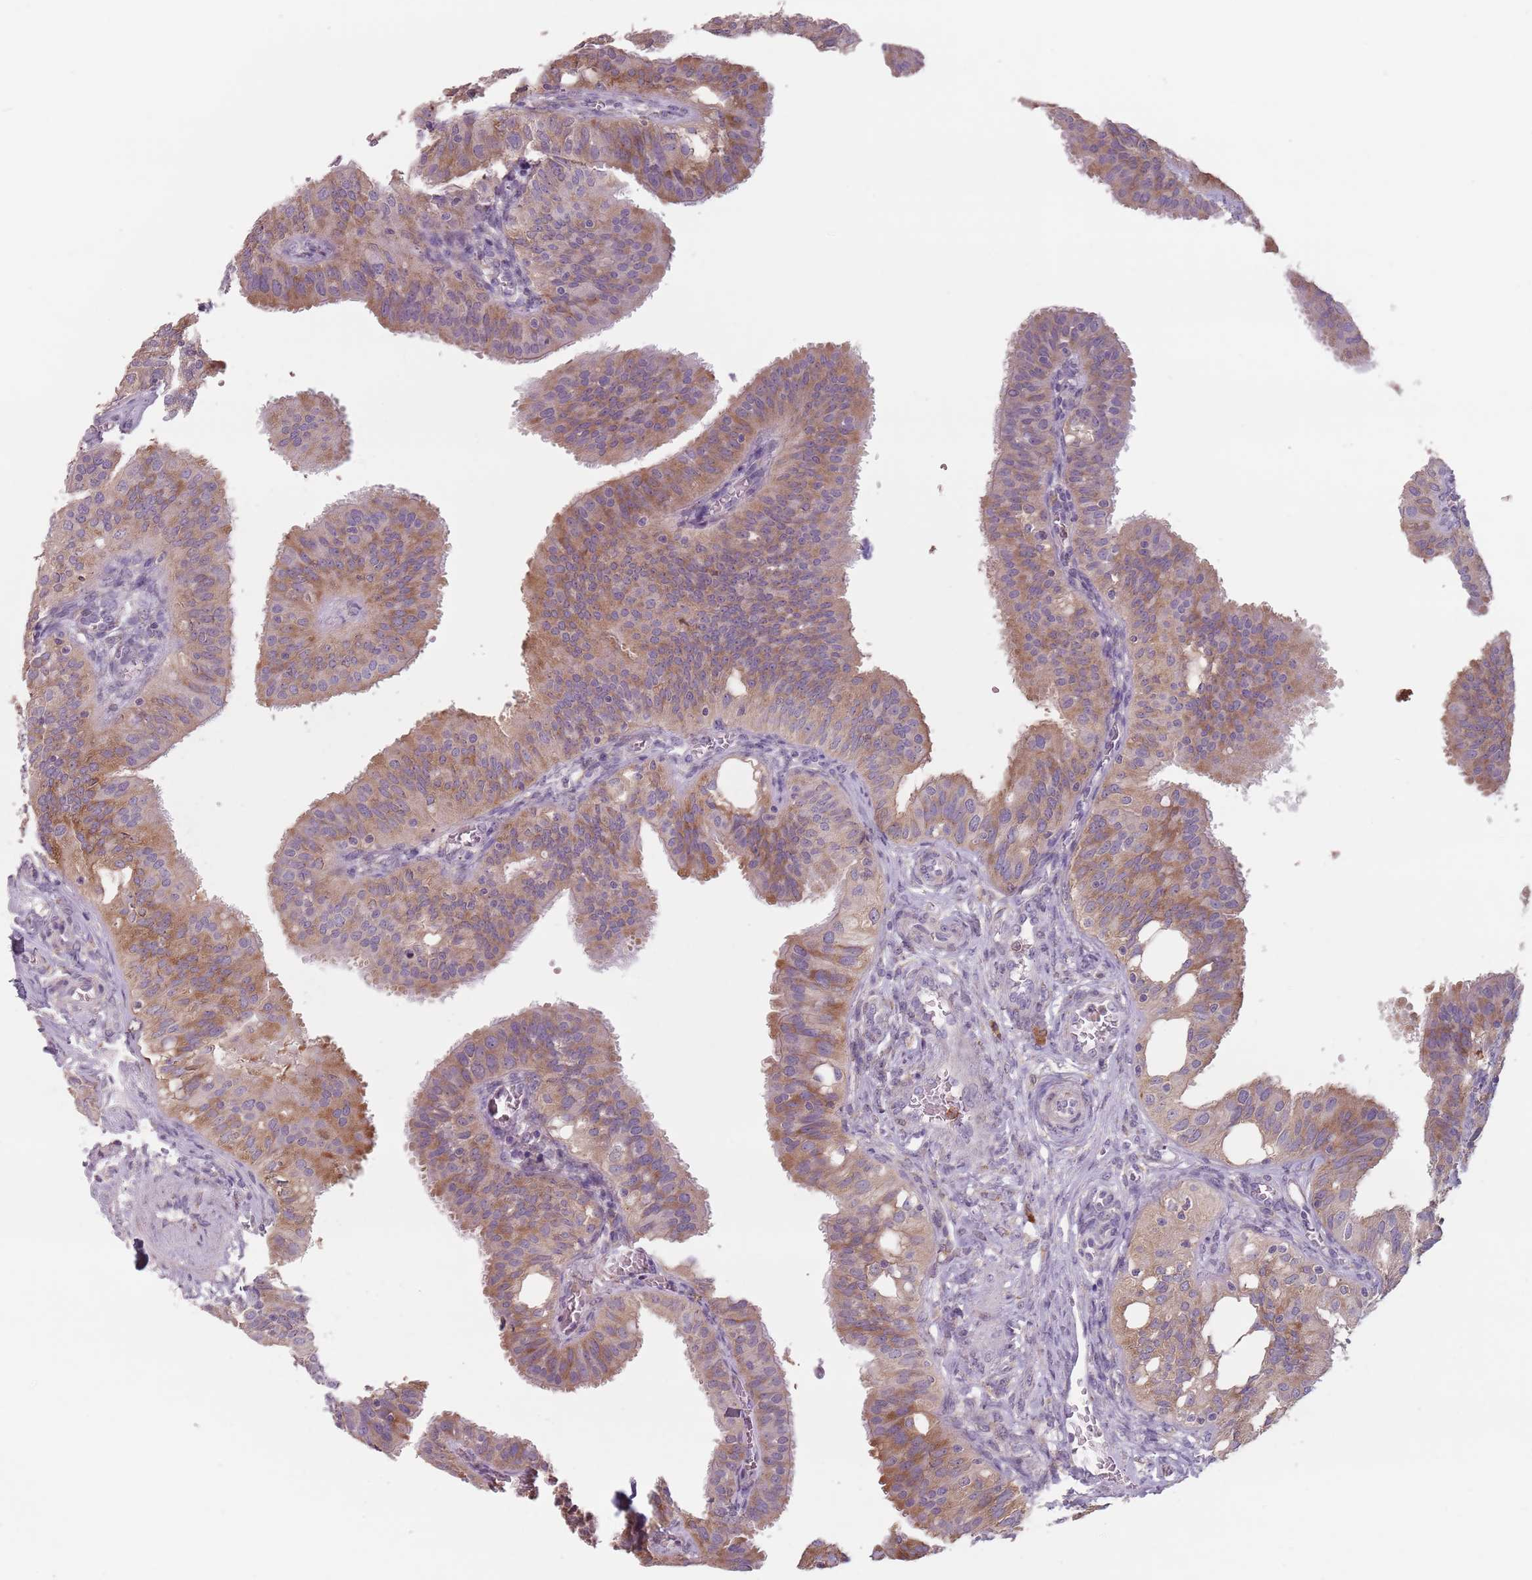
{"staining": {"intensity": "moderate", "quantity": ">75%", "location": "cytoplasmic/membranous"}, "tissue": "fallopian tube", "cell_type": "Glandular cells", "image_type": "normal", "snomed": [{"axis": "morphology", "description": "Normal tissue, NOS"}, {"axis": "topography", "description": "Fallopian tube"}, {"axis": "topography", "description": "Ovary"}], "caption": "Immunohistochemical staining of benign human fallopian tube reveals medium levels of moderate cytoplasmic/membranous staining in approximately >75% of glandular cells.", "gene": "RPS9", "patient": {"sex": "female", "age": 42}}